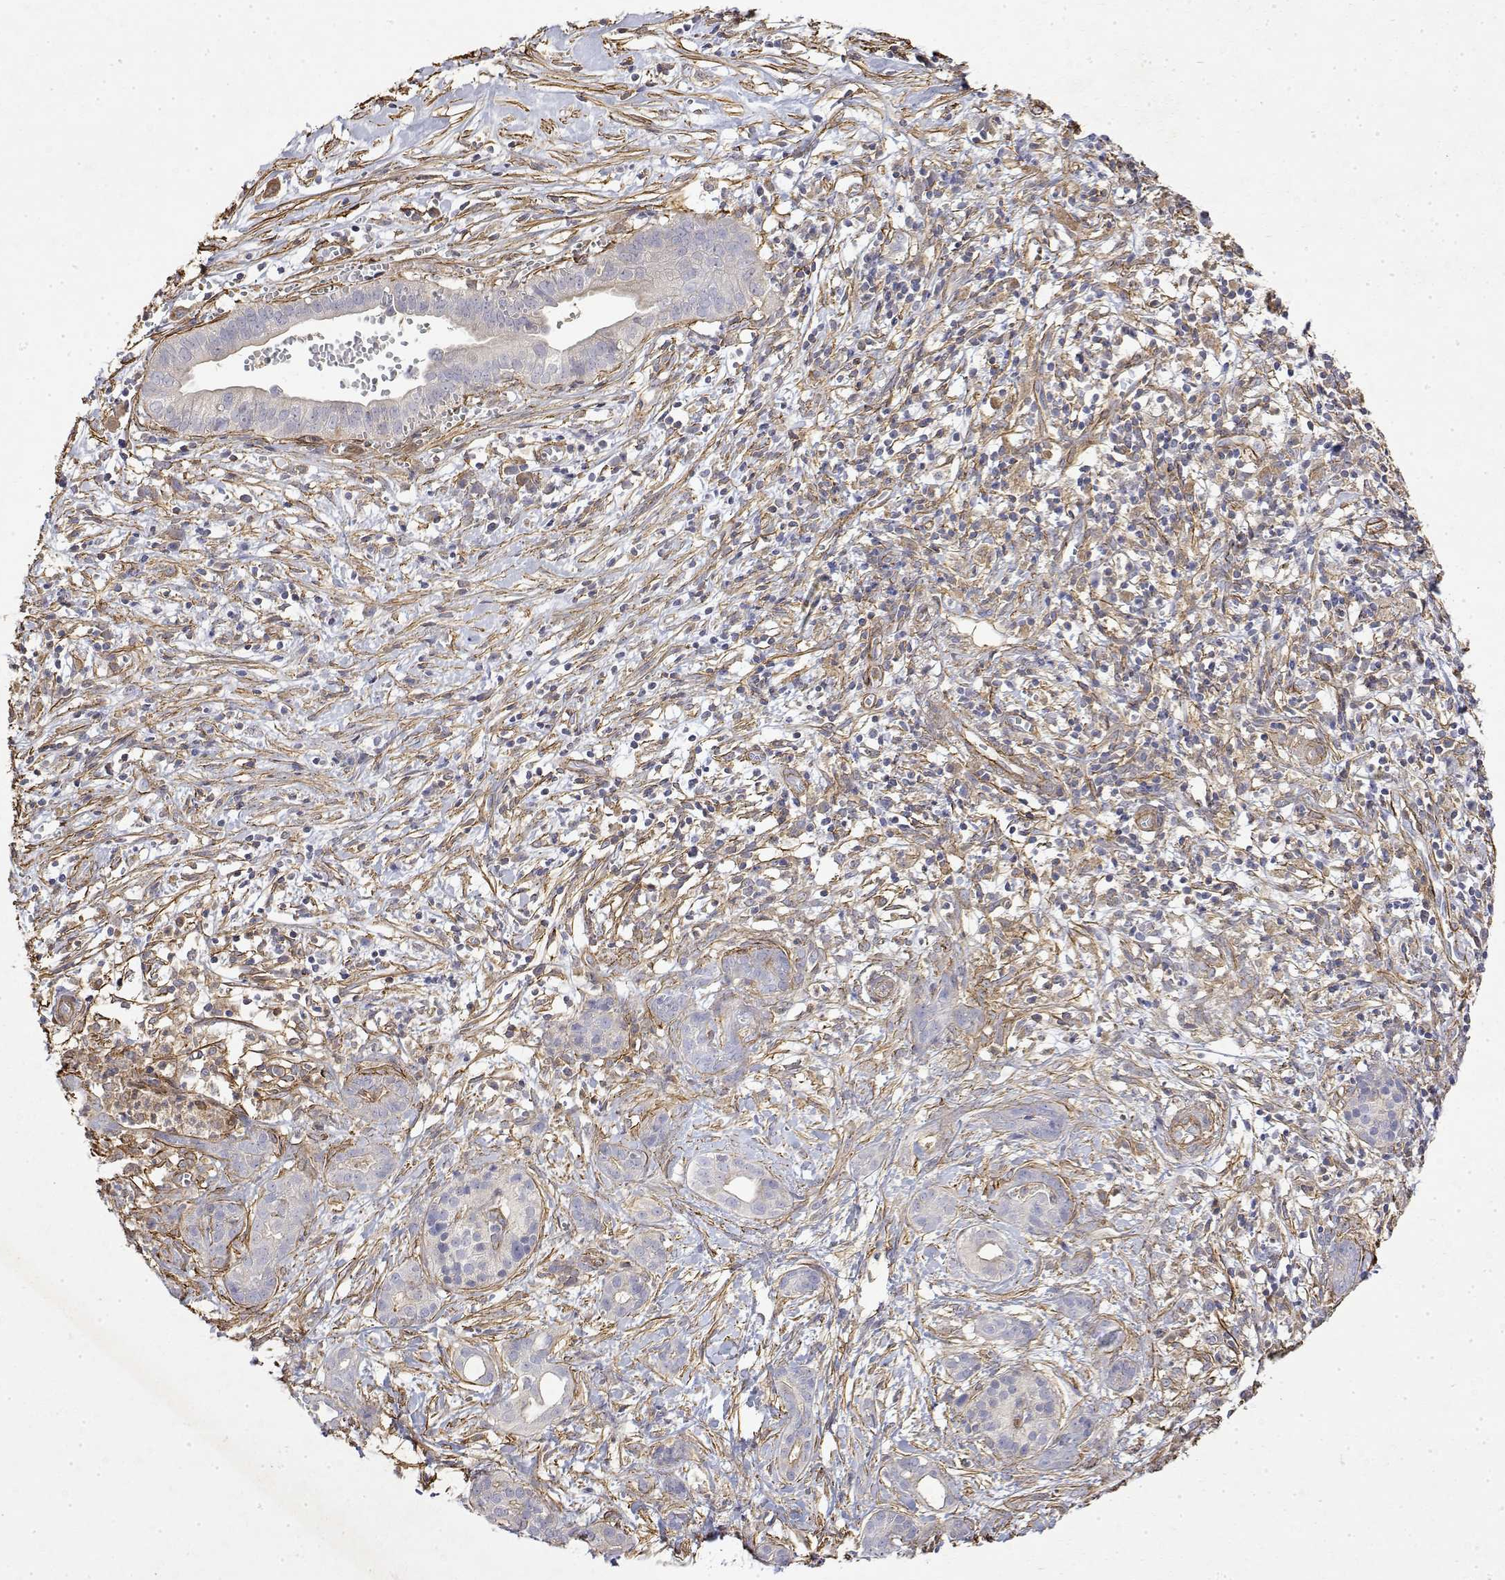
{"staining": {"intensity": "negative", "quantity": "none", "location": "none"}, "tissue": "pancreatic cancer", "cell_type": "Tumor cells", "image_type": "cancer", "snomed": [{"axis": "morphology", "description": "Adenocarcinoma, NOS"}, {"axis": "topography", "description": "Pancreas"}], "caption": "Immunohistochemistry (IHC) histopathology image of neoplastic tissue: human pancreatic adenocarcinoma stained with DAB (3,3'-diaminobenzidine) shows no significant protein expression in tumor cells.", "gene": "SOWAHD", "patient": {"sex": "male", "age": 61}}